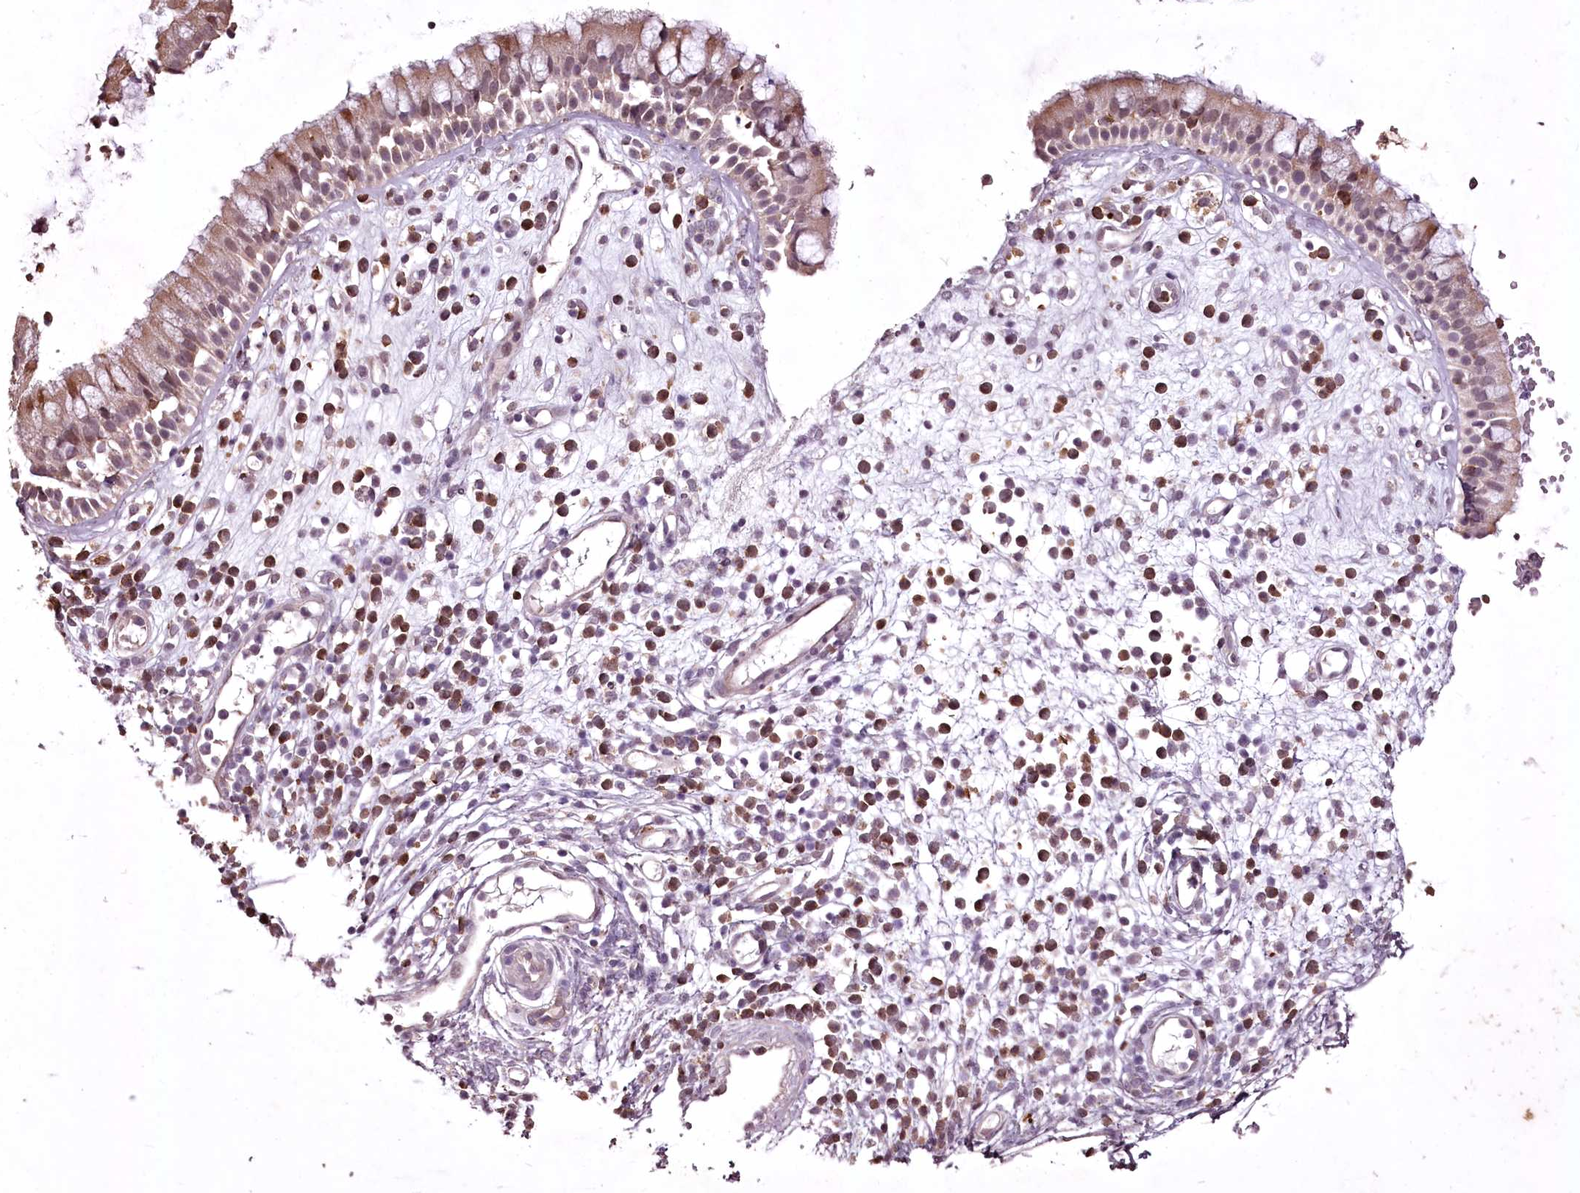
{"staining": {"intensity": "weak", "quantity": "25%-75%", "location": "cytoplasmic/membranous,nuclear"}, "tissue": "nasopharynx", "cell_type": "Respiratory epithelial cells", "image_type": "normal", "snomed": [{"axis": "morphology", "description": "Normal tissue, NOS"}, {"axis": "morphology", "description": "Inflammation, NOS"}, {"axis": "topography", "description": "Nasopharynx"}], "caption": "A high-resolution micrograph shows immunohistochemistry (IHC) staining of unremarkable nasopharynx, which reveals weak cytoplasmic/membranous,nuclear expression in approximately 25%-75% of respiratory epithelial cells.", "gene": "ADRA1D", "patient": {"sex": "male", "age": 29}}